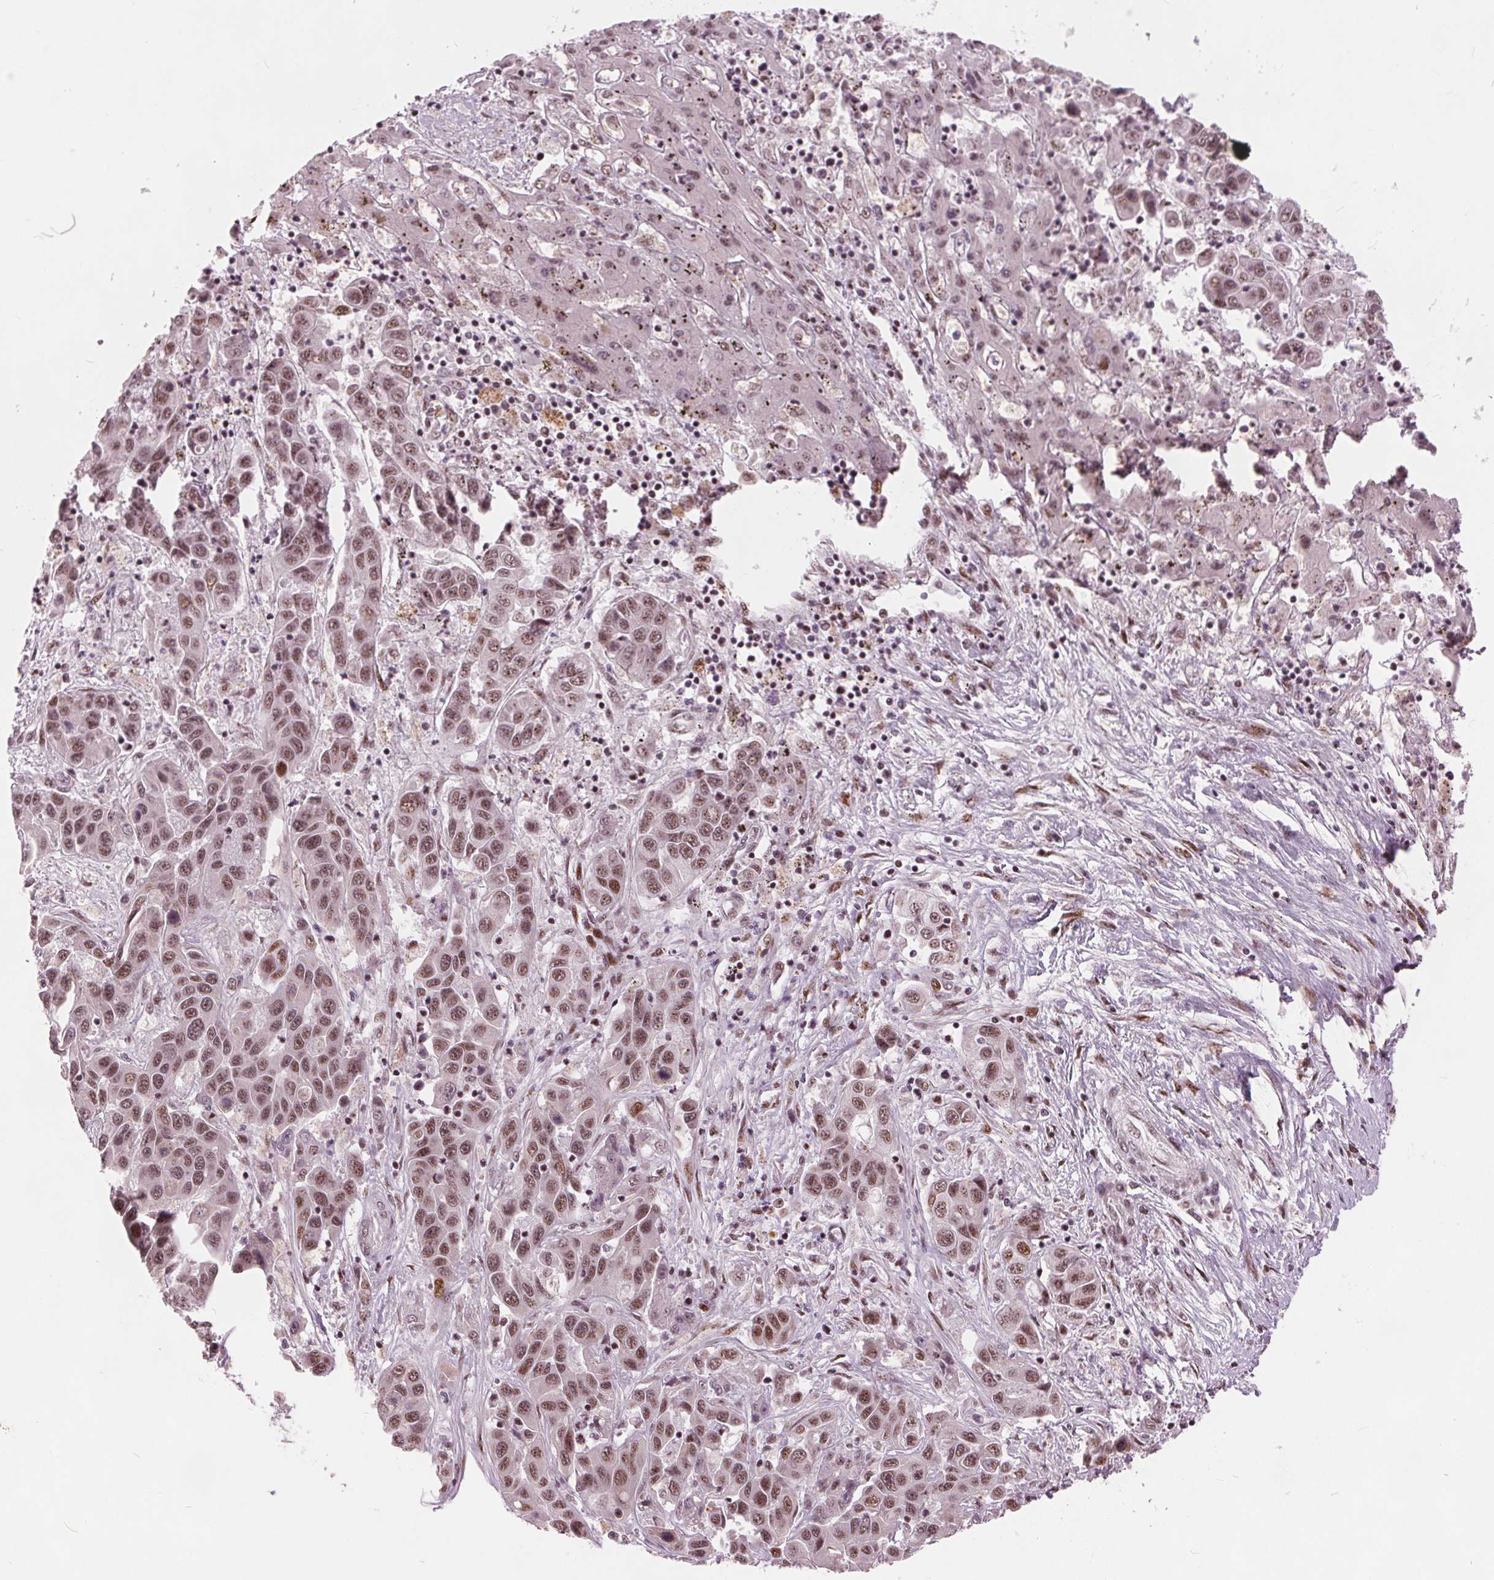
{"staining": {"intensity": "moderate", "quantity": ">75%", "location": "nuclear"}, "tissue": "liver cancer", "cell_type": "Tumor cells", "image_type": "cancer", "snomed": [{"axis": "morphology", "description": "Cholangiocarcinoma"}, {"axis": "topography", "description": "Liver"}], "caption": "Immunohistochemistry (IHC) (DAB) staining of human liver cholangiocarcinoma reveals moderate nuclear protein expression in about >75% of tumor cells.", "gene": "TTC34", "patient": {"sex": "female", "age": 52}}